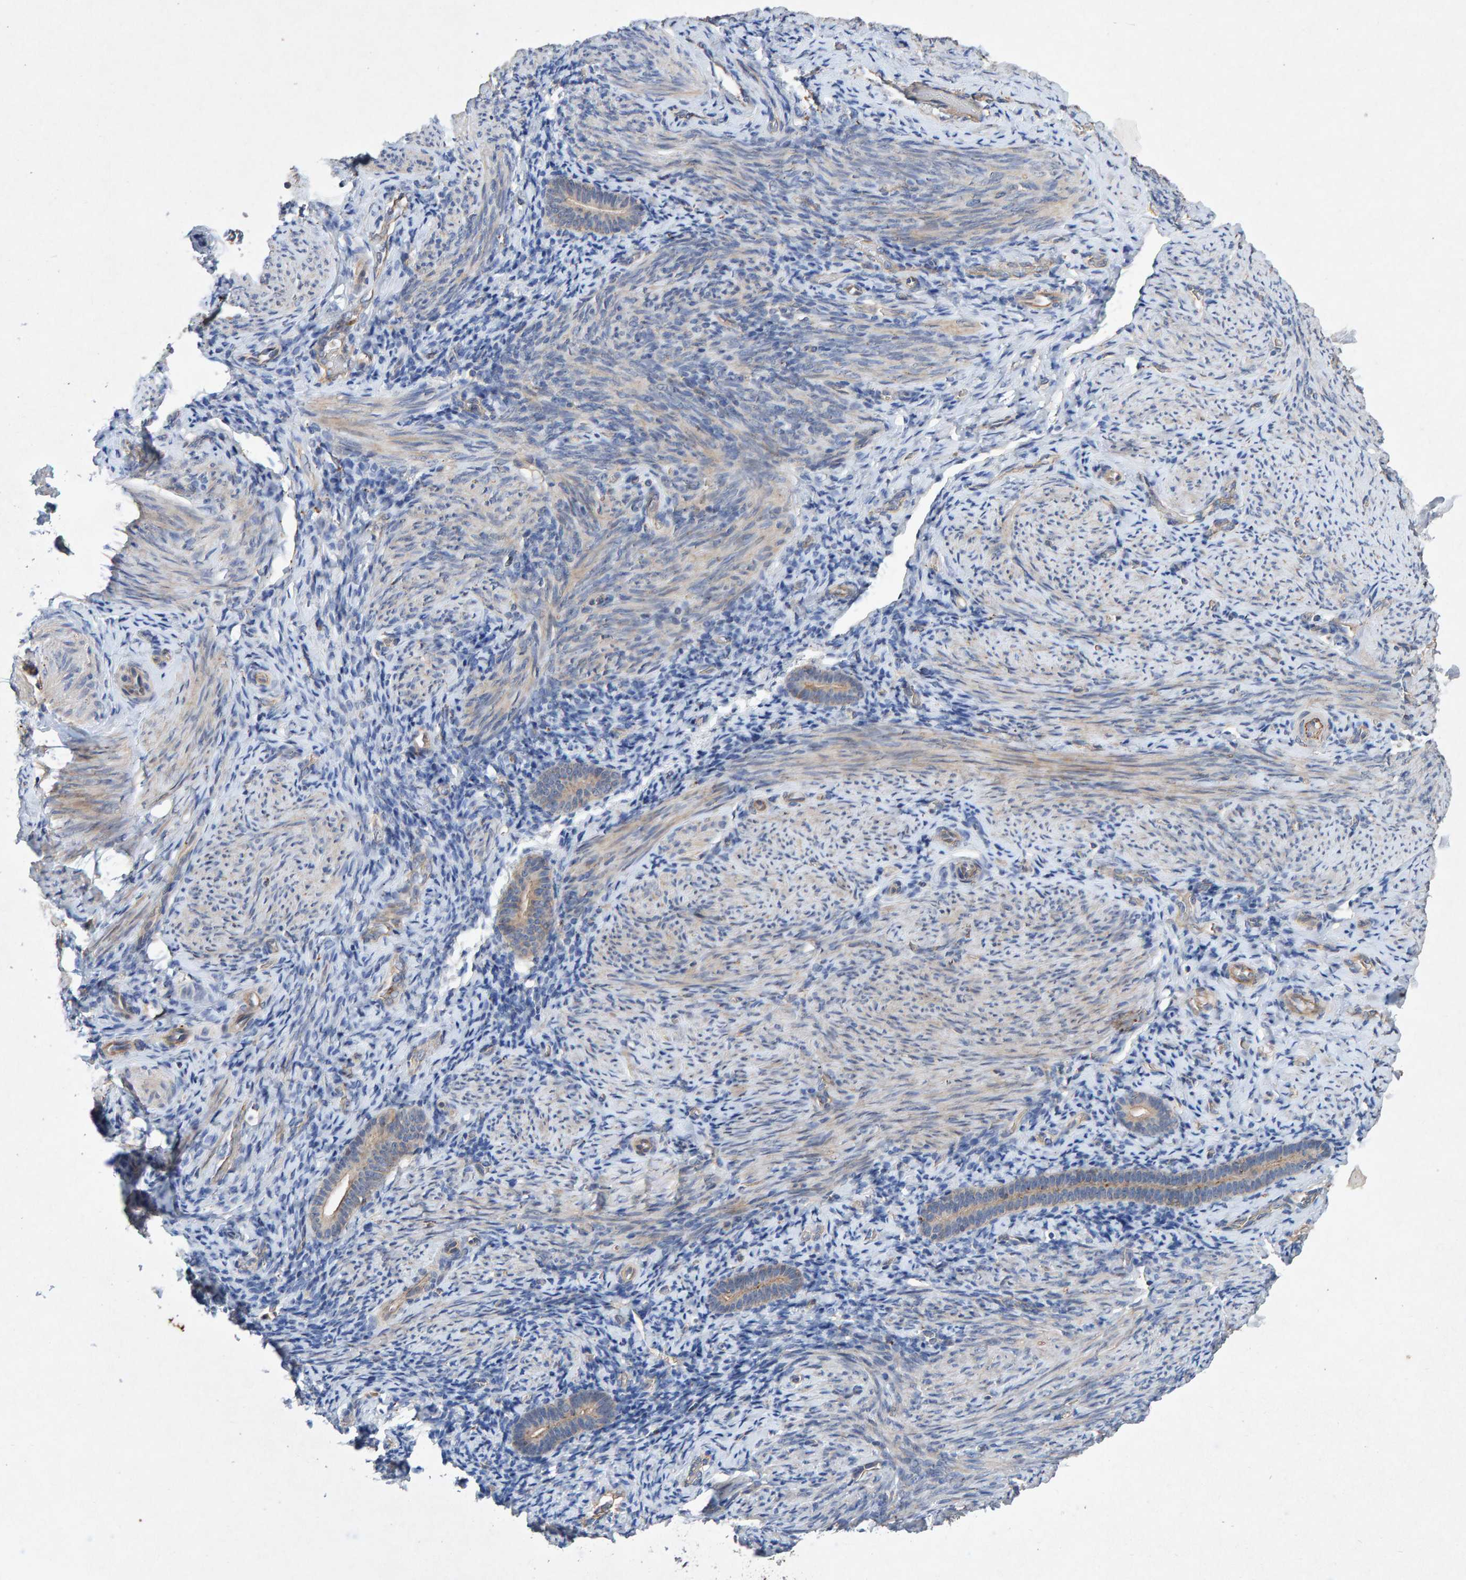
{"staining": {"intensity": "negative", "quantity": "none", "location": "none"}, "tissue": "endometrium", "cell_type": "Cells in endometrial stroma", "image_type": "normal", "snomed": [{"axis": "morphology", "description": "Normal tissue, NOS"}, {"axis": "topography", "description": "Endometrium"}], "caption": "This image is of unremarkable endometrium stained with immunohistochemistry to label a protein in brown with the nuclei are counter-stained blue. There is no positivity in cells in endometrial stroma. (DAB immunohistochemistry, high magnification).", "gene": "EFR3A", "patient": {"sex": "female", "age": 51}}